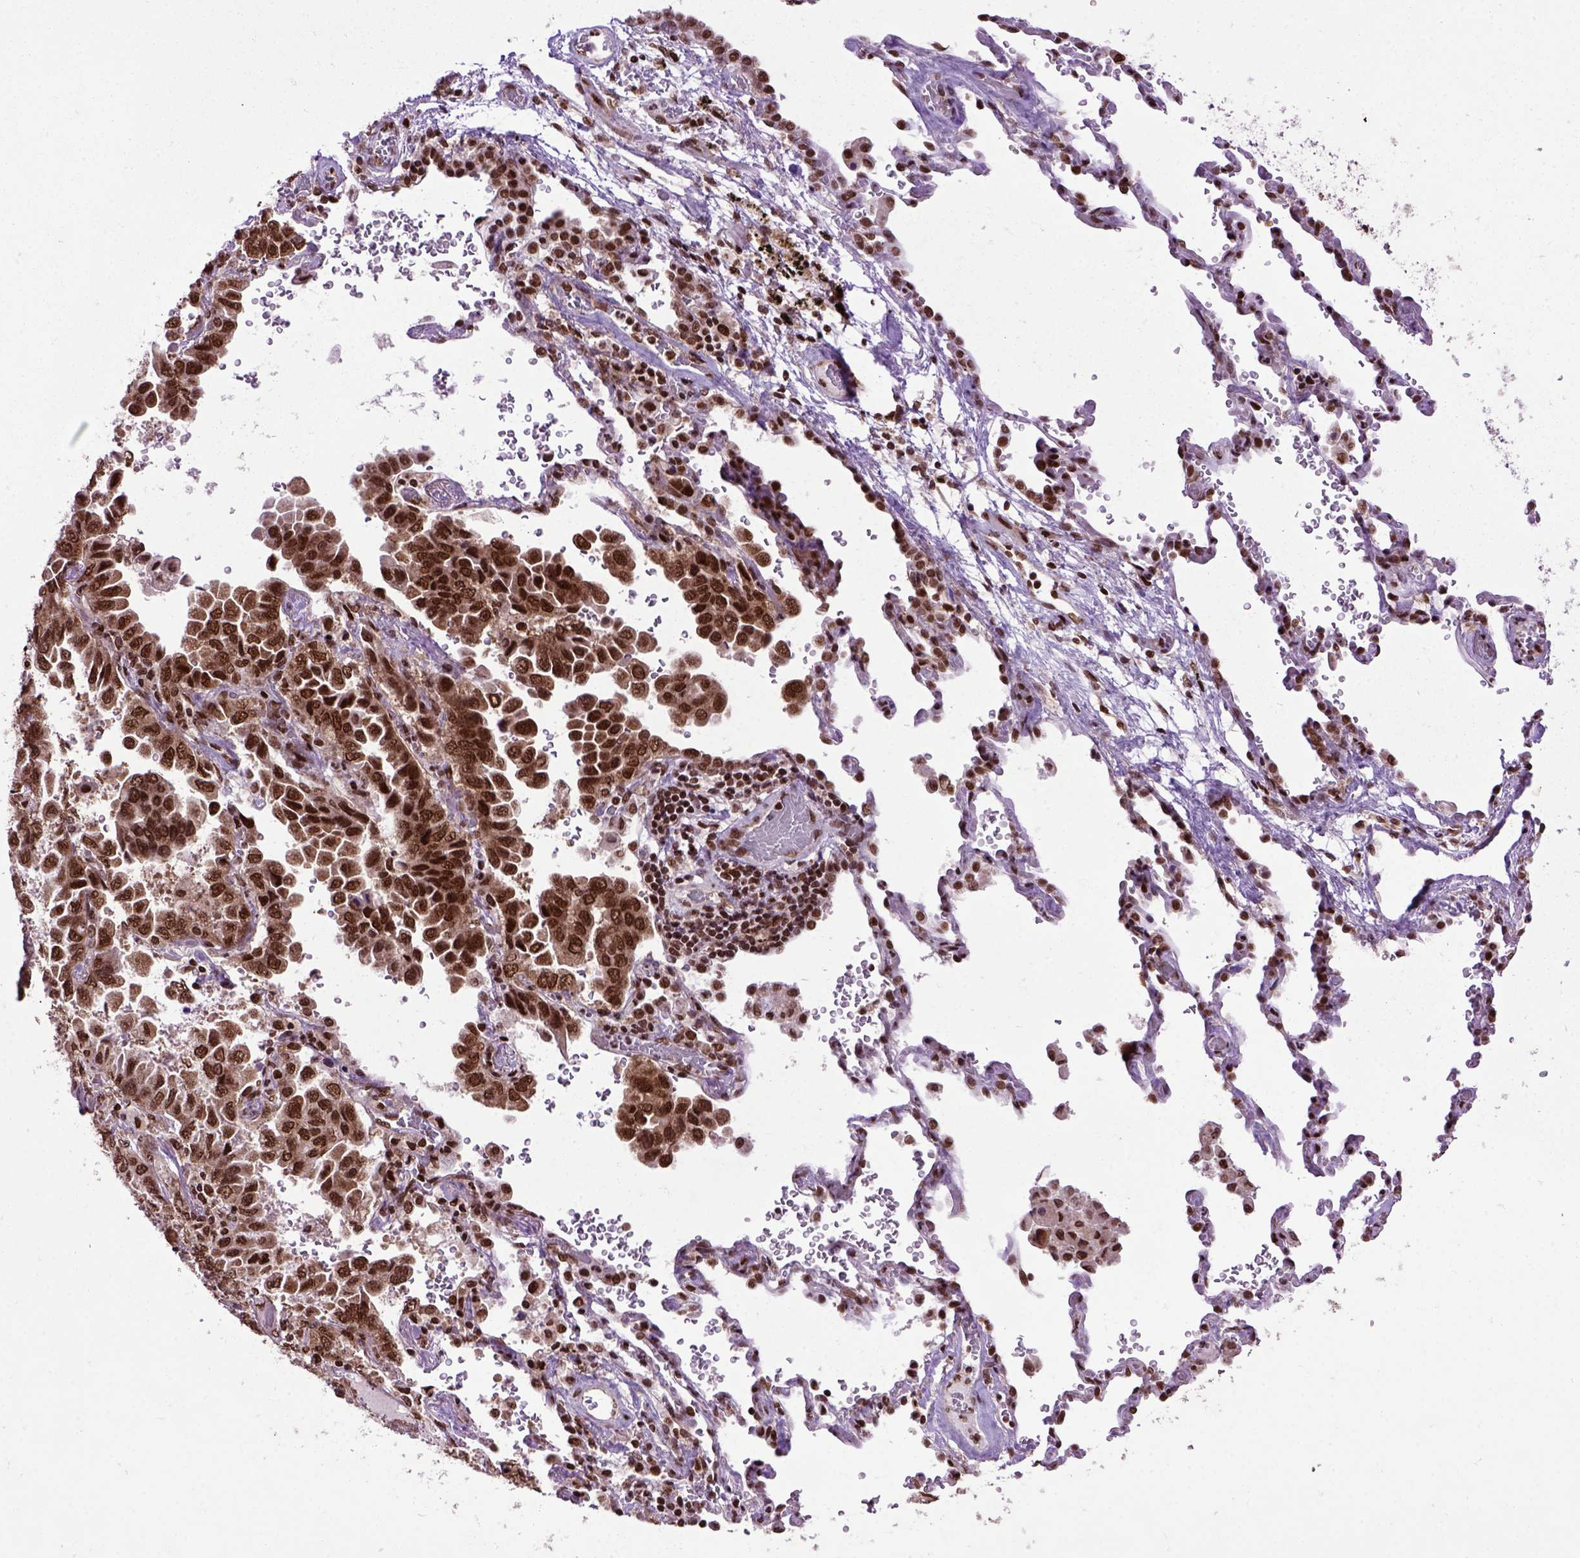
{"staining": {"intensity": "strong", "quantity": ">75%", "location": "cytoplasmic/membranous,nuclear"}, "tissue": "lung cancer", "cell_type": "Tumor cells", "image_type": "cancer", "snomed": [{"axis": "morphology", "description": "Aneuploidy"}, {"axis": "morphology", "description": "Adenocarcinoma, NOS"}, {"axis": "morphology", "description": "Adenocarcinoma, metastatic, NOS"}, {"axis": "topography", "description": "Lymph node"}, {"axis": "topography", "description": "Lung"}], "caption": "DAB (3,3'-diaminobenzidine) immunohistochemical staining of metastatic adenocarcinoma (lung) displays strong cytoplasmic/membranous and nuclear protein positivity in approximately >75% of tumor cells.", "gene": "CELF1", "patient": {"sex": "female", "age": 48}}